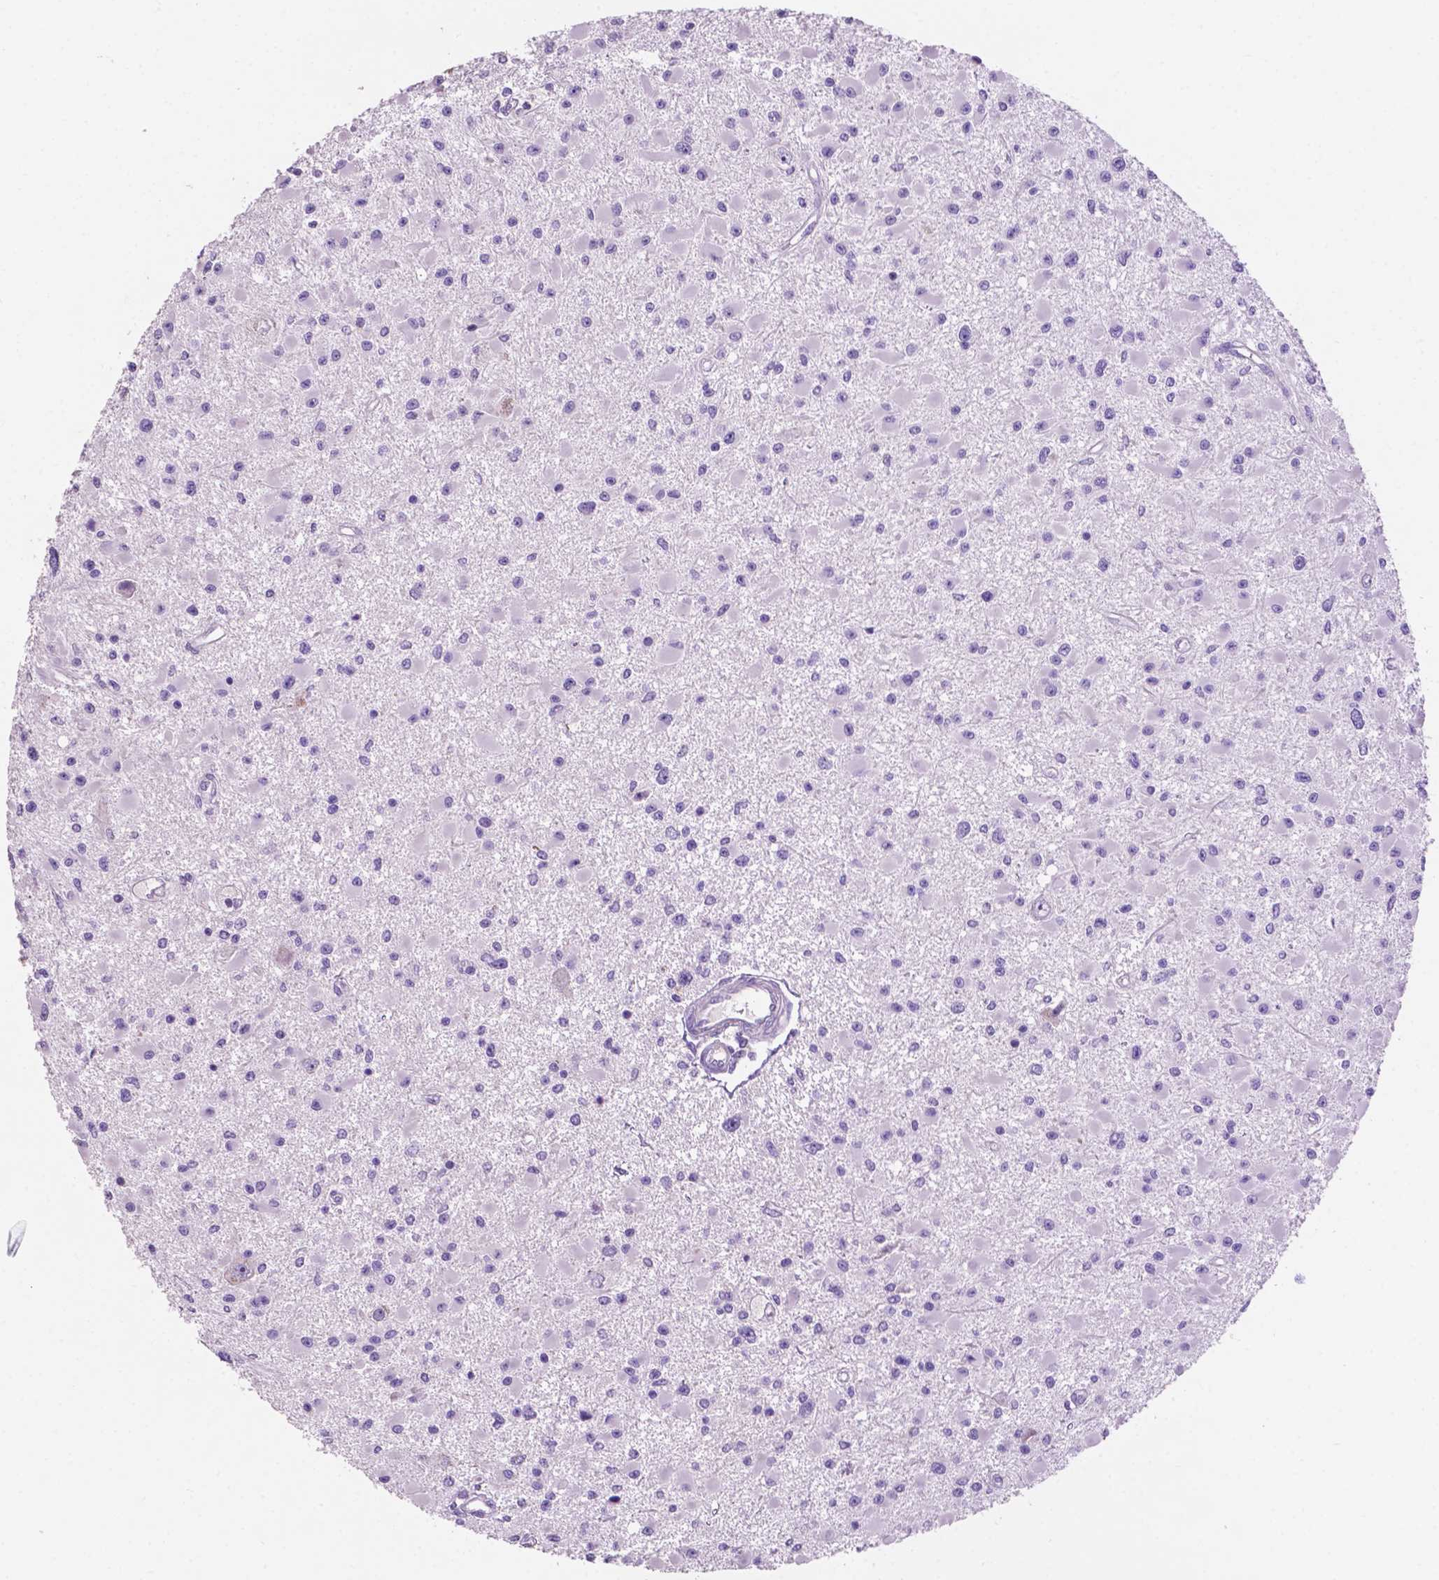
{"staining": {"intensity": "negative", "quantity": "none", "location": "none"}, "tissue": "glioma", "cell_type": "Tumor cells", "image_type": "cancer", "snomed": [{"axis": "morphology", "description": "Glioma, malignant, High grade"}, {"axis": "topography", "description": "Brain"}], "caption": "This is an immunohistochemistry image of human malignant glioma (high-grade). There is no staining in tumor cells.", "gene": "CLDN17", "patient": {"sex": "male", "age": 54}}